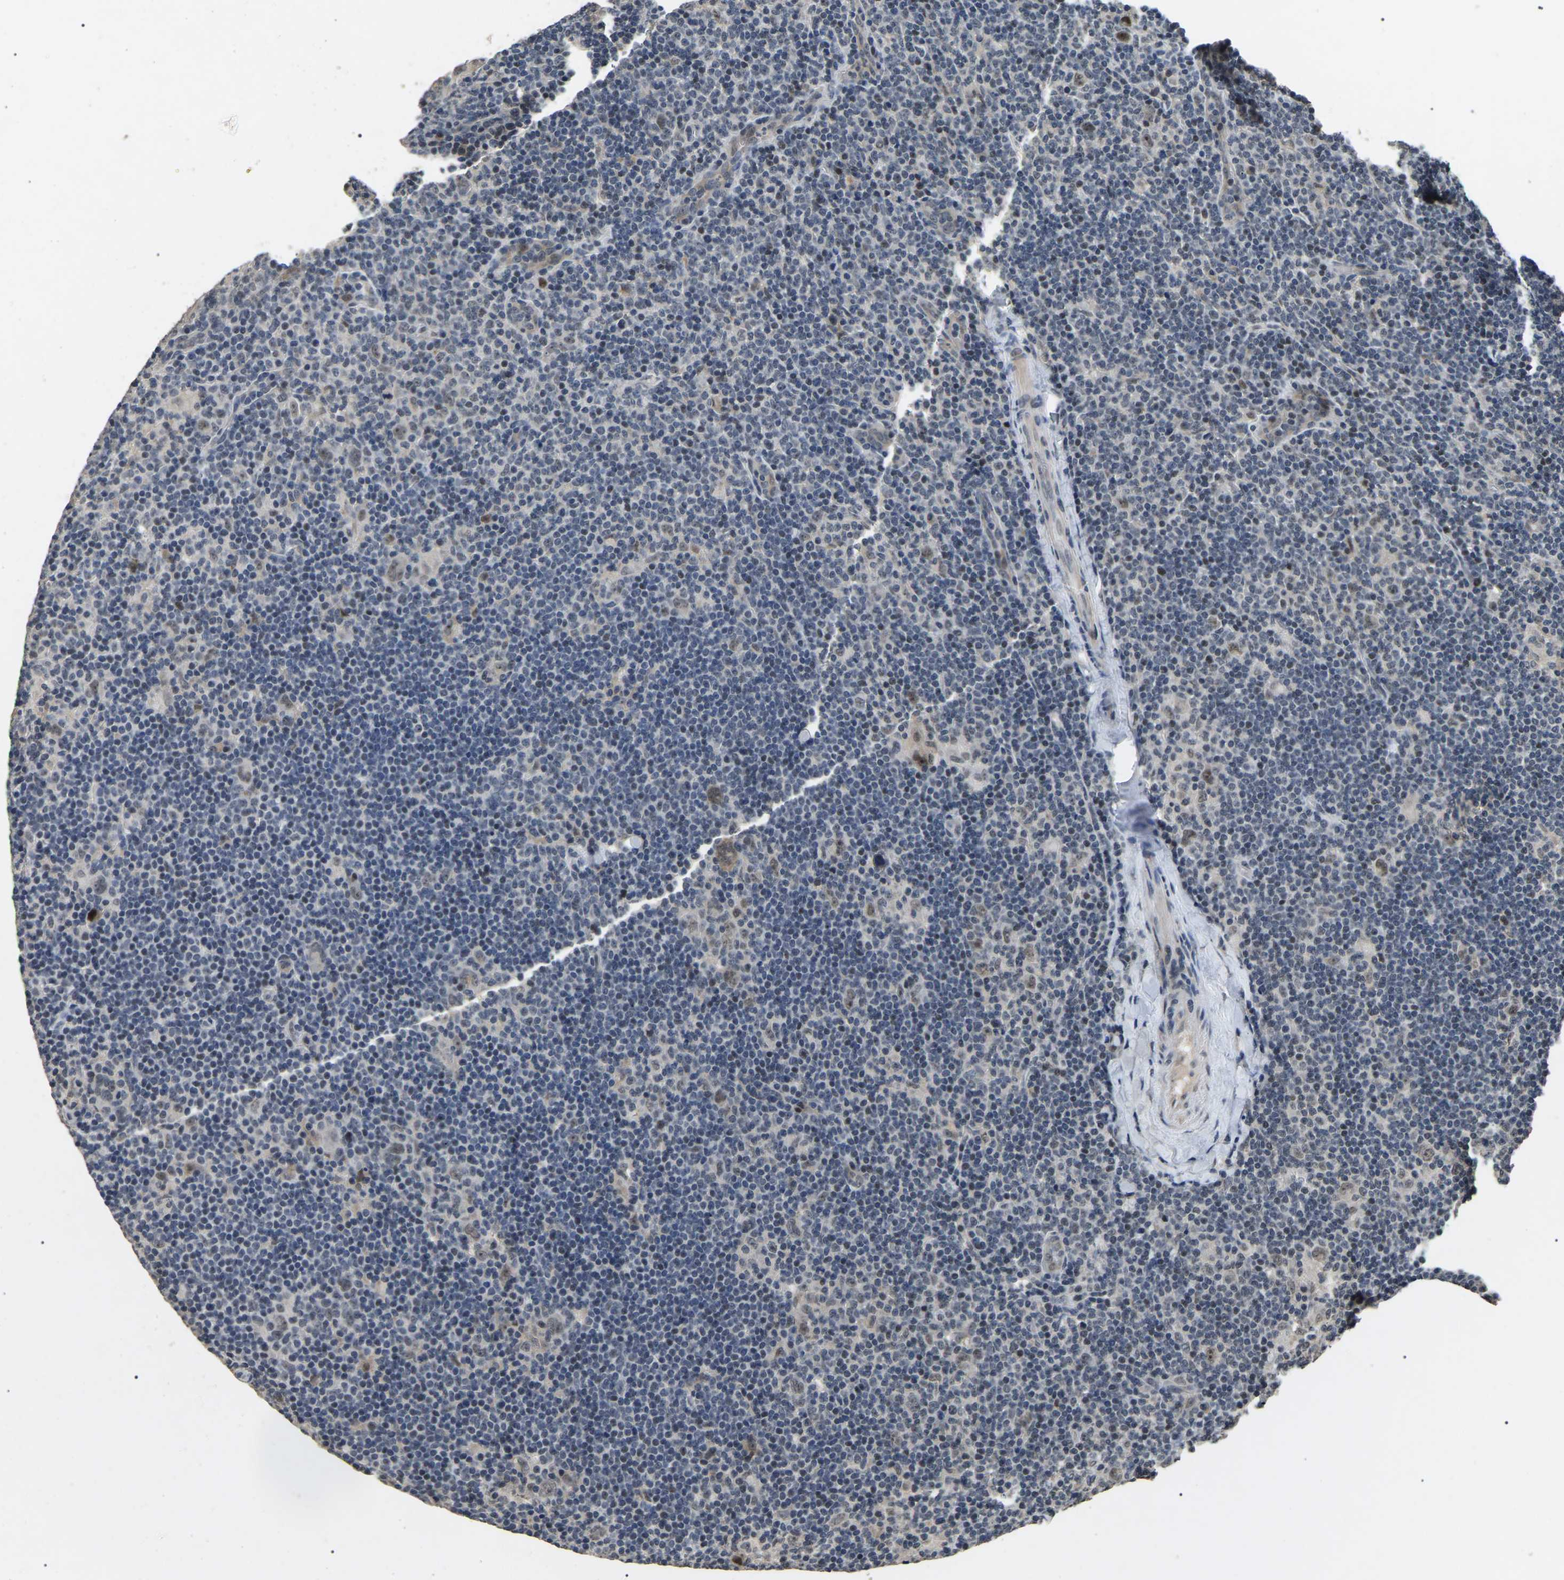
{"staining": {"intensity": "weak", "quantity": ">75%", "location": "nuclear"}, "tissue": "lymphoma", "cell_type": "Tumor cells", "image_type": "cancer", "snomed": [{"axis": "morphology", "description": "Hodgkin's disease, NOS"}, {"axis": "topography", "description": "Lymph node"}], "caption": "Immunohistochemistry (IHC) (DAB (3,3'-diaminobenzidine)) staining of human lymphoma shows weak nuclear protein staining in about >75% of tumor cells.", "gene": "PPM1E", "patient": {"sex": "female", "age": 57}}